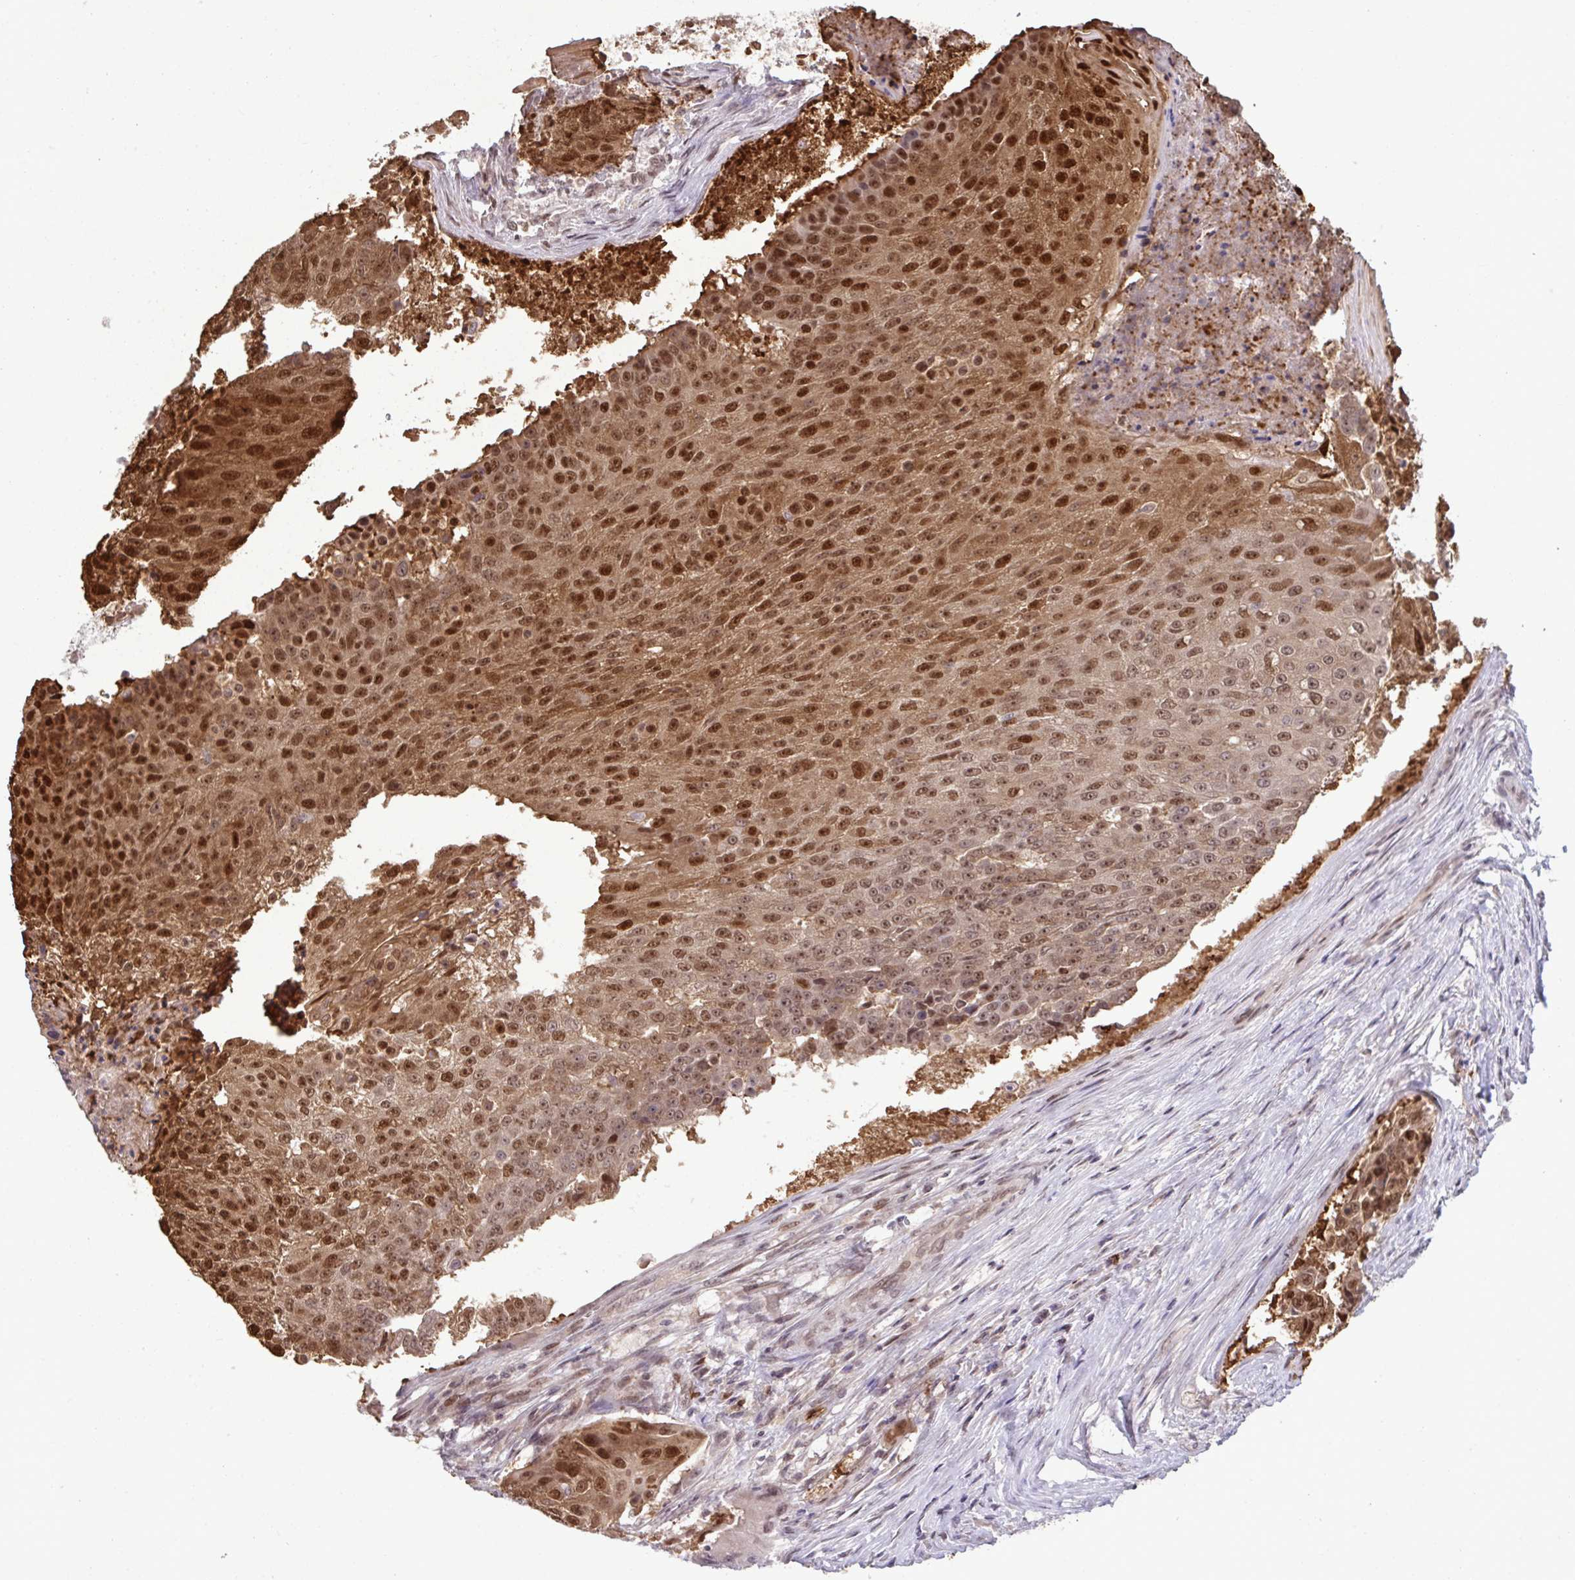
{"staining": {"intensity": "strong", "quantity": ">75%", "location": "cytoplasmic/membranous,nuclear"}, "tissue": "urothelial cancer", "cell_type": "Tumor cells", "image_type": "cancer", "snomed": [{"axis": "morphology", "description": "Urothelial carcinoma, High grade"}, {"axis": "topography", "description": "Urinary bladder"}], "caption": "Strong cytoplasmic/membranous and nuclear protein expression is seen in approximately >75% of tumor cells in urothelial cancer. (brown staining indicates protein expression, while blue staining denotes nuclei).", "gene": "UXT", "patient": {"sex": "female", "age": 63}}